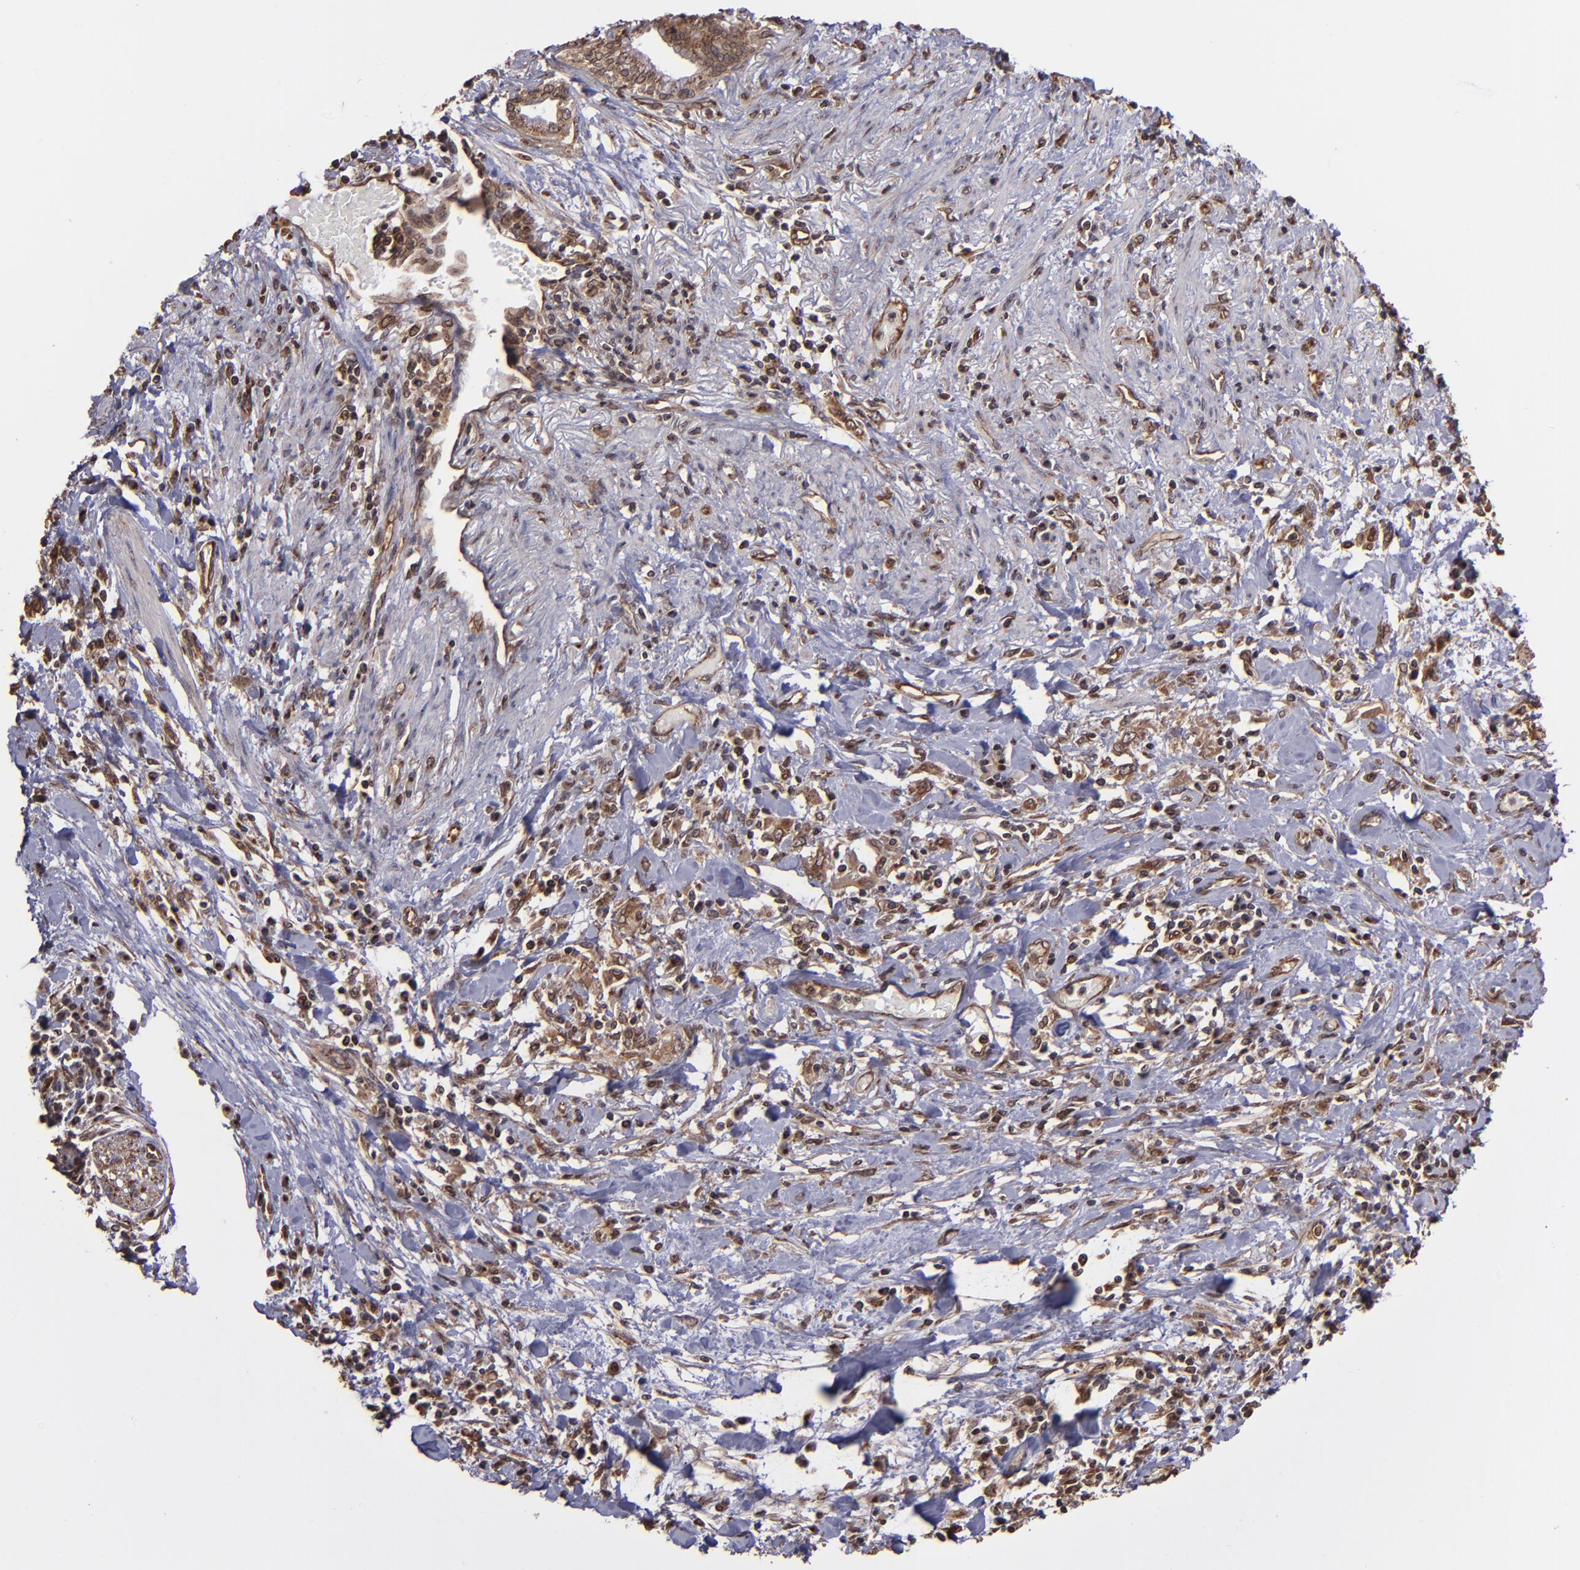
{"staining": {"intensity": "weak", "quantity": "25%-75%", "location": "cytoplasmic/membranous"}, "tissue": "pancreatic cancer", "cell_type": "Tumor cells", "image_type": "cancer", "snomed": [{"axis": "morphology", "description": "Adenocarcinoma, NOS"}, {"axis": "topography", "description": "Pancreas"}], "caption": "Protein staining displays weak cytoplasmic/membranous positivity in about 25%-75% of tumor cells in pancreatic cancer (adenocarcinoma).", "gene": "TRIP11", "patient": {"sex": "female", "age": 64}}